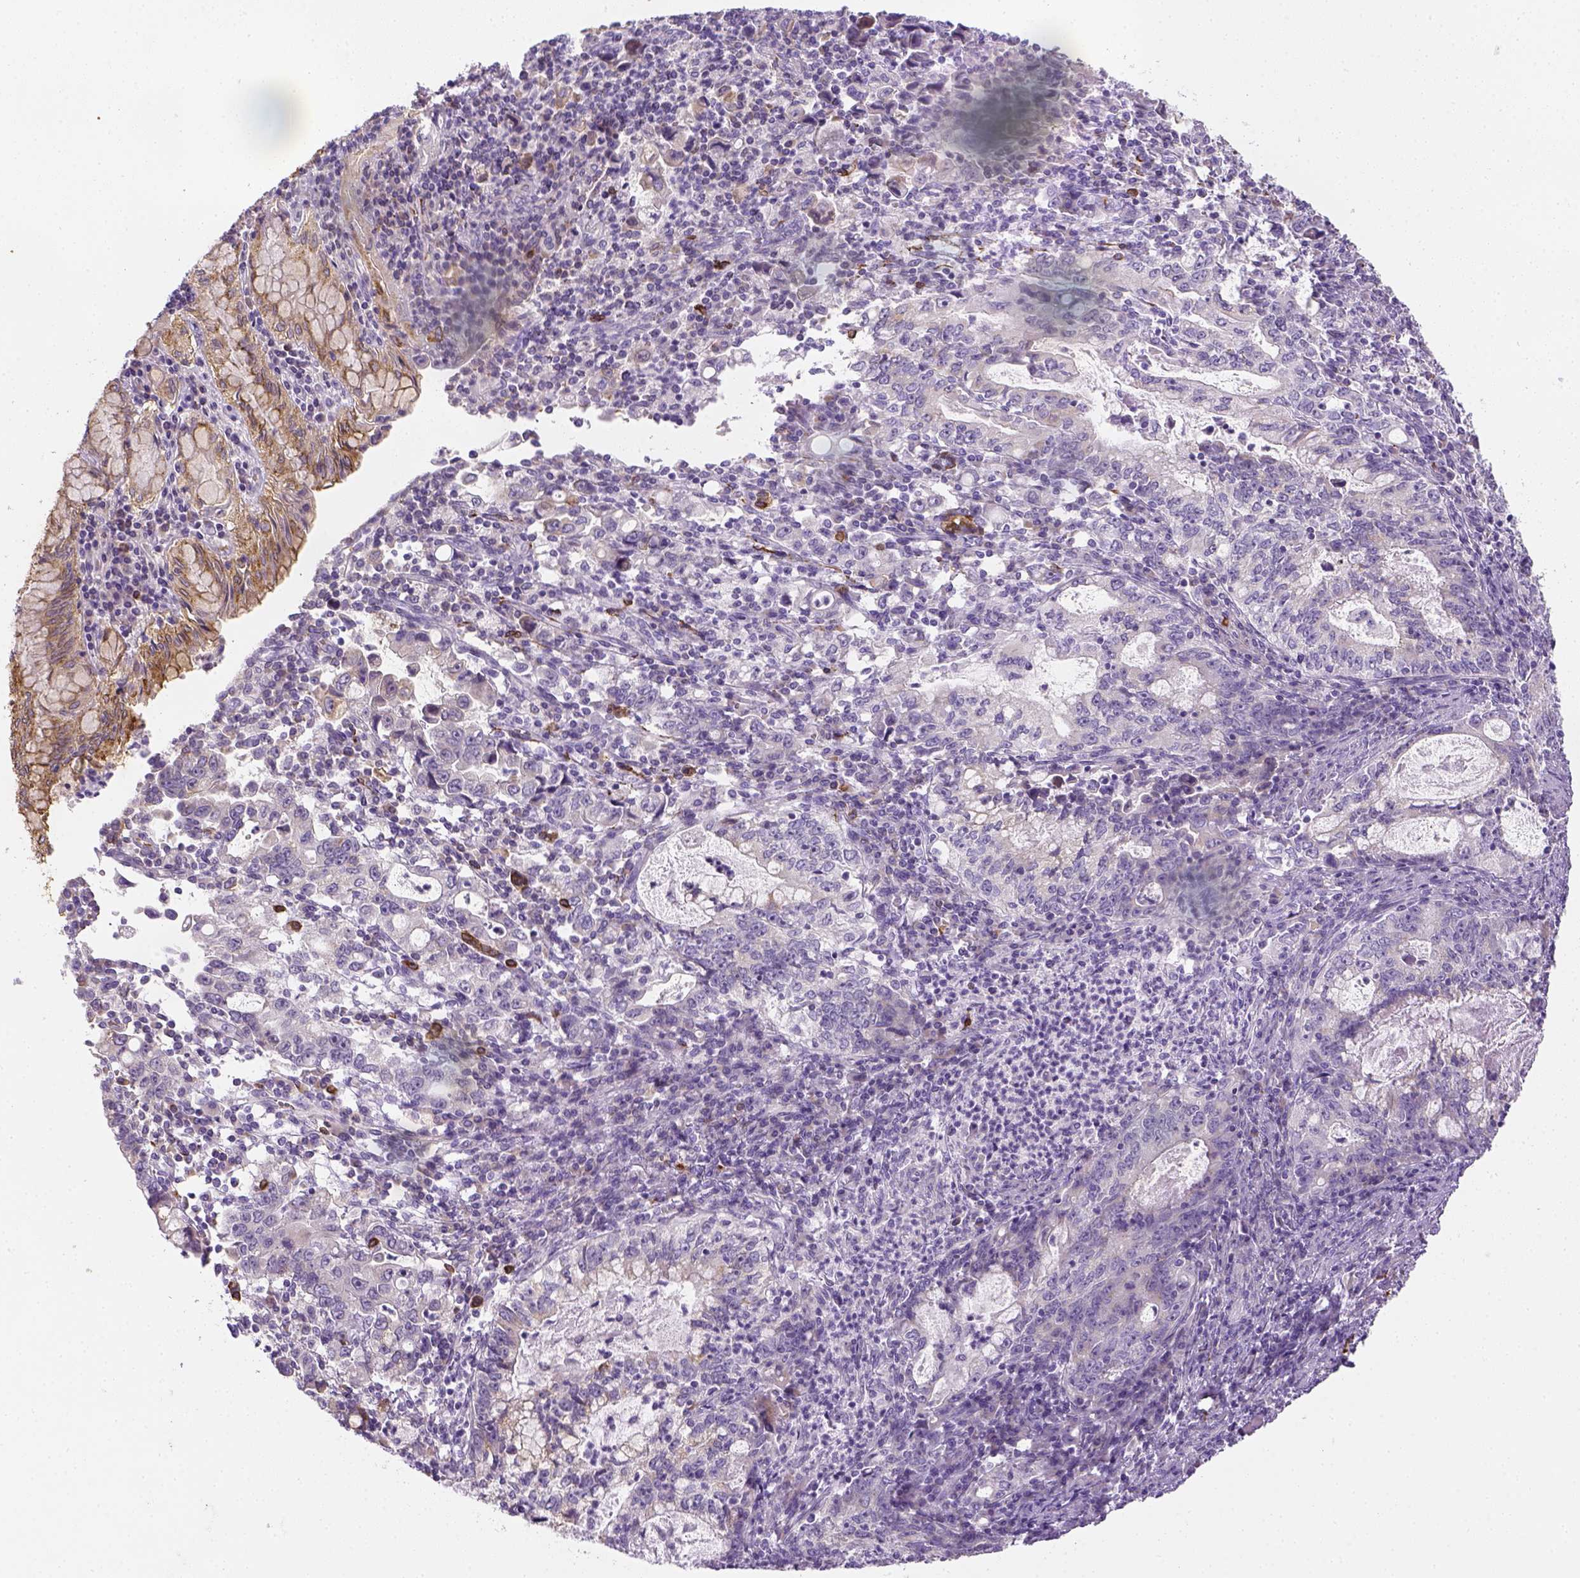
{"staining": {"intensity": "moderate", "quantity": "<25%", "location": "cytoplasmic/membranous"}, "tissue": "stomach cancer", "cell_type": "Tumor cells", "image_type": "cancer", "snomed": [{"axis": "morphology", "description": "Adenocarcinoma, NOS"}, {"axis": "topography", "description": "Stomach, lower"}], "caption": "Immunohistochemistry (IHC) micrograph of stomach cancer stained for a protein (brown), which displays low levels of moderate cytoplasmic/membranous positivity in approximately <25% of tumor cells.", "gene": "CACNB1", "patient": {"sex": "female", "age": 72}}